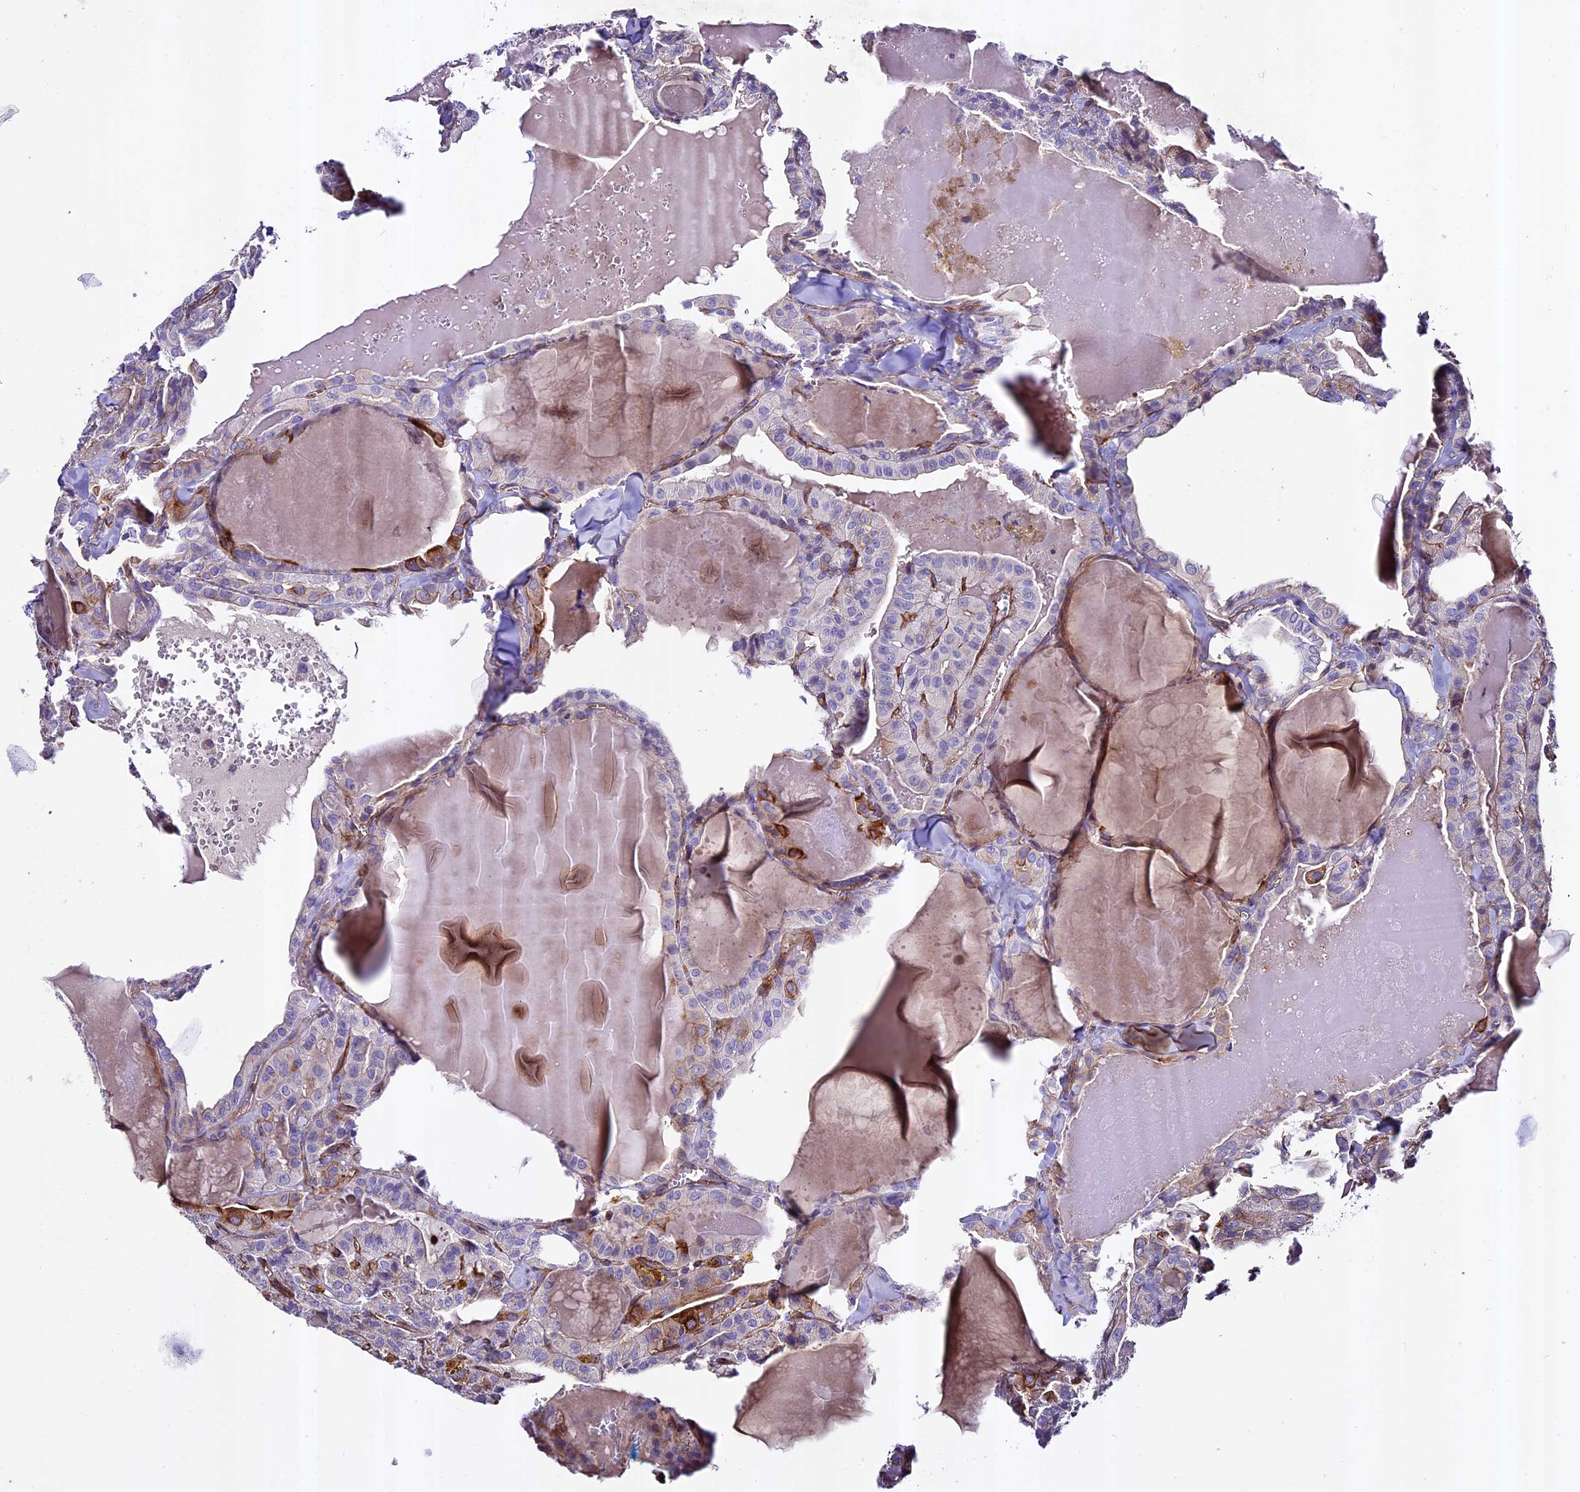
{"staining": {"intensity": "moderate", "quantity": "<25%", "location": "cytoplasmic/membranous"}, "tissue": "thyroid cancer", "cell_type": "Tumor cells", "image_type": "cancer", "snomed": [{"axis": "morphology", "description": "Papillary adenocarcinoma, NOS"}, {"axis": "topography", "description": "Thyroid gland"}], "caption": "This micrograph displays immunohistochemistry (IHC) staining of human thyroid cancer (papillary adenocarcinoma), with low moderate cytoplasmic/membranous positivity in about <25% of tumor cells.", "gene": "EVA1B", "patient": {"sex": "male", "age": 52}}